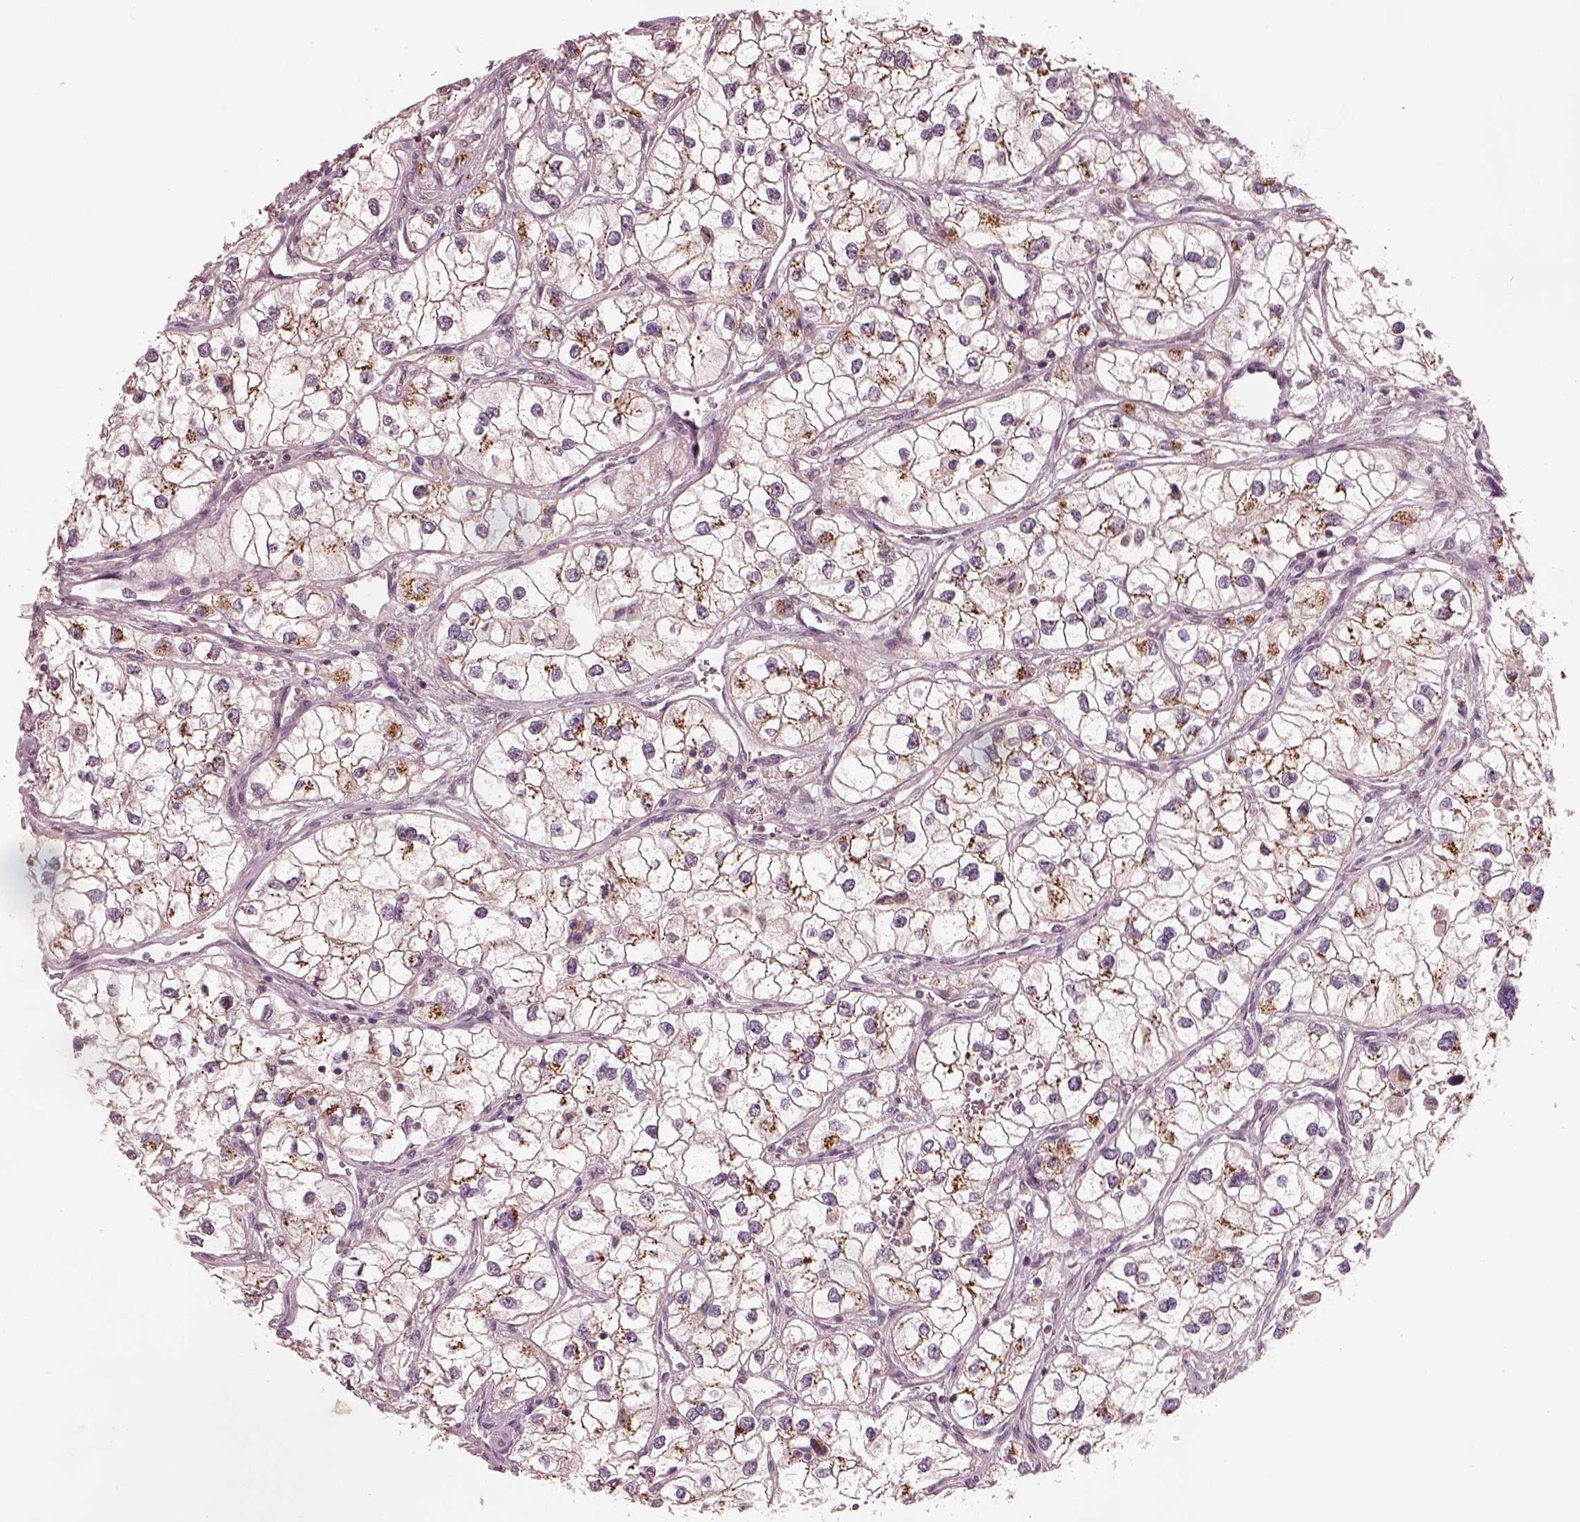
{"staining": {"intensity": "strong", "quantity": ">75%", "location": "cytoplasmic/membranous"}, "tissue": "renal cancer", "cell_type": "Tumor cells", "image_type": "cancer", "snomed": [{"axis": "morphology", "description": "Adenocarcinoma, NOS"}, {"axis": "topography", "description": "Kidney"}], "caption": "Brown immunohistochemical staining in adenocarcinoma (renal) reveals strong cytoplasmic/membranous positivity in approximately >75% of tumor cells. (DAB IHC, brown staining for protein, blue staining for nuclei).", "gene": "SDCBP2", "patient": {"sex": "male", "age": 59}}